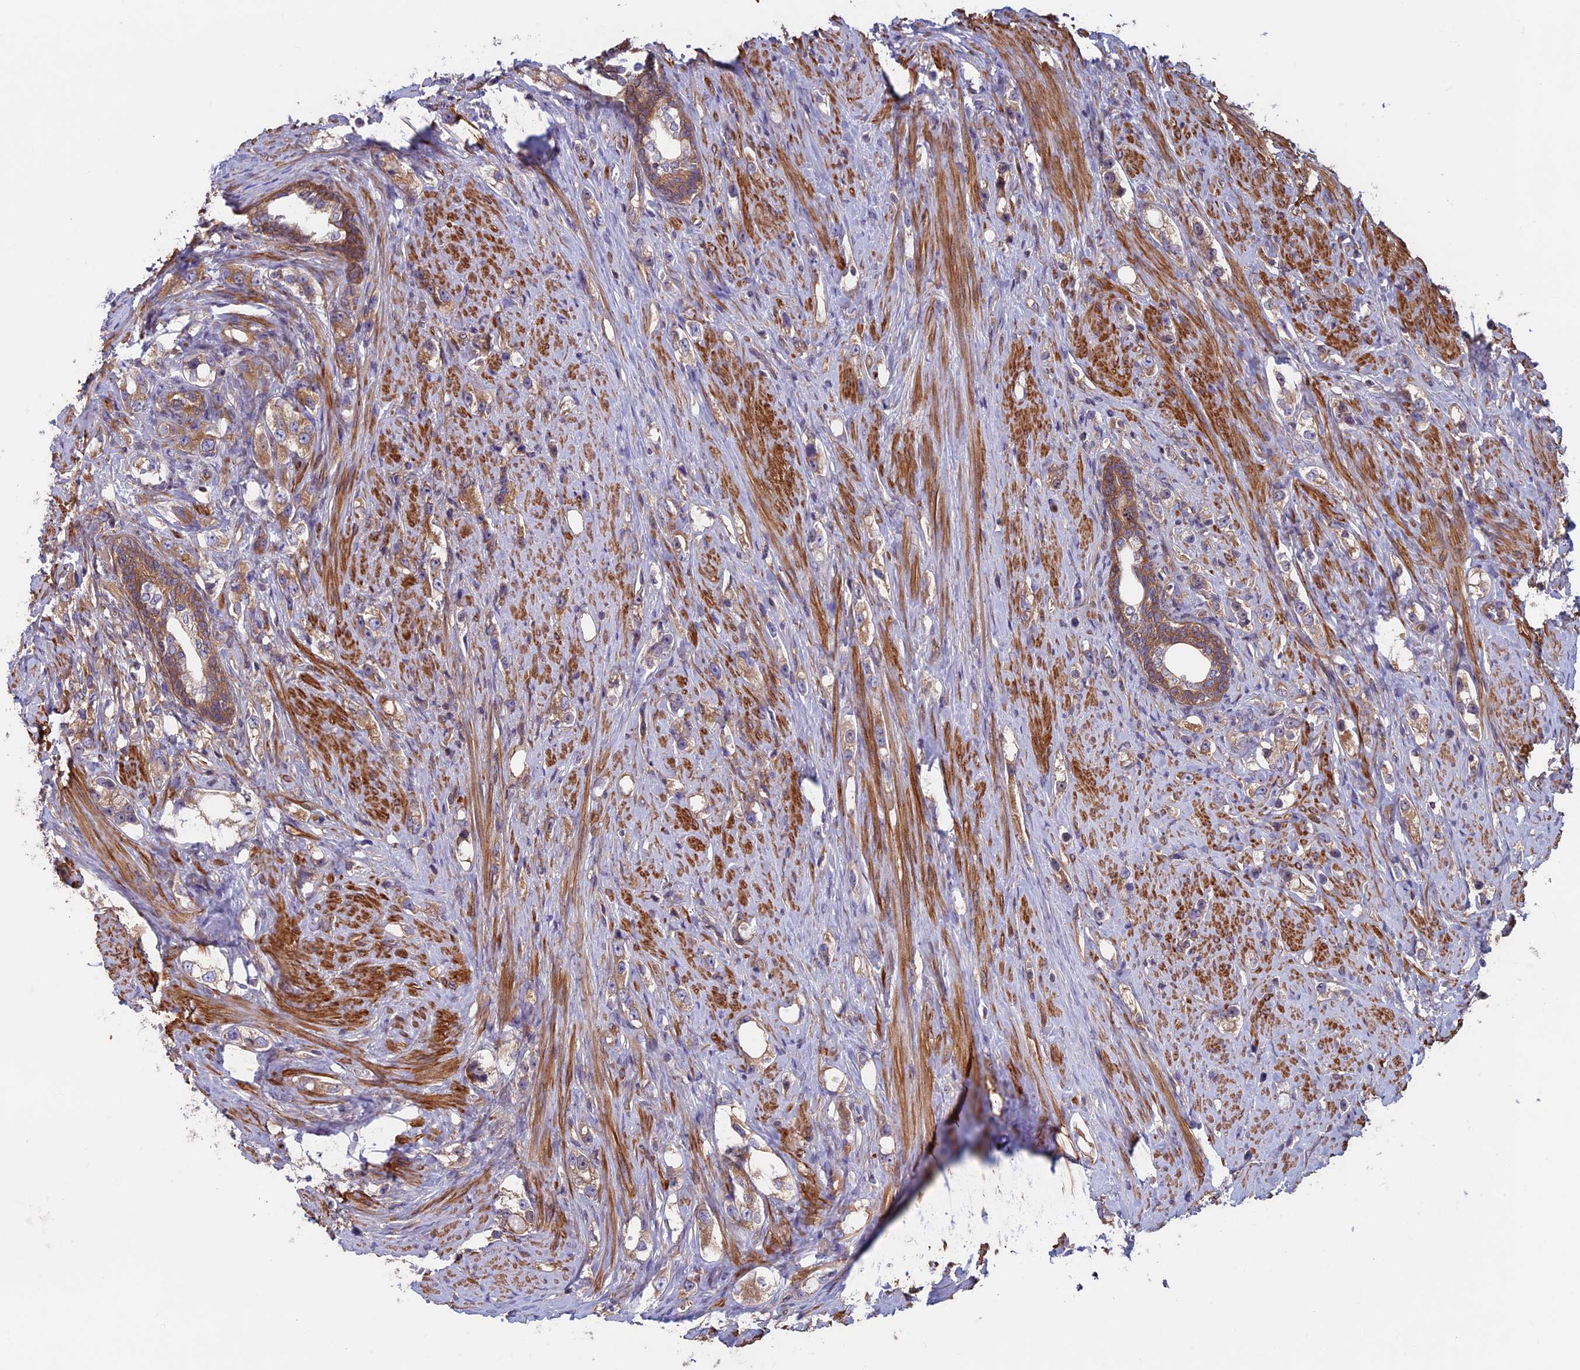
{"staining": {"intensity": "moderate", "quantity": "25%-75%", "location": "cytoplasmic/membranous"}, "tissue": "prostate cancer", "cell_type": "Tumor cells", "image_type": "cancer", "snomed": [{"axis": "morphology", "description": "Adenocarcinoma, High grade"}, {"axis": "topography", "description": "Prostate"}], "caption": "Prostate adenocarcinoma (high-grade) stained with IHC exhibits moderate cytoplasmic/membranous positivity in approximately 25%-75% of tumor cells.", "gene": "DNM1L", "patient": {"sex": "male", "age": 63}}